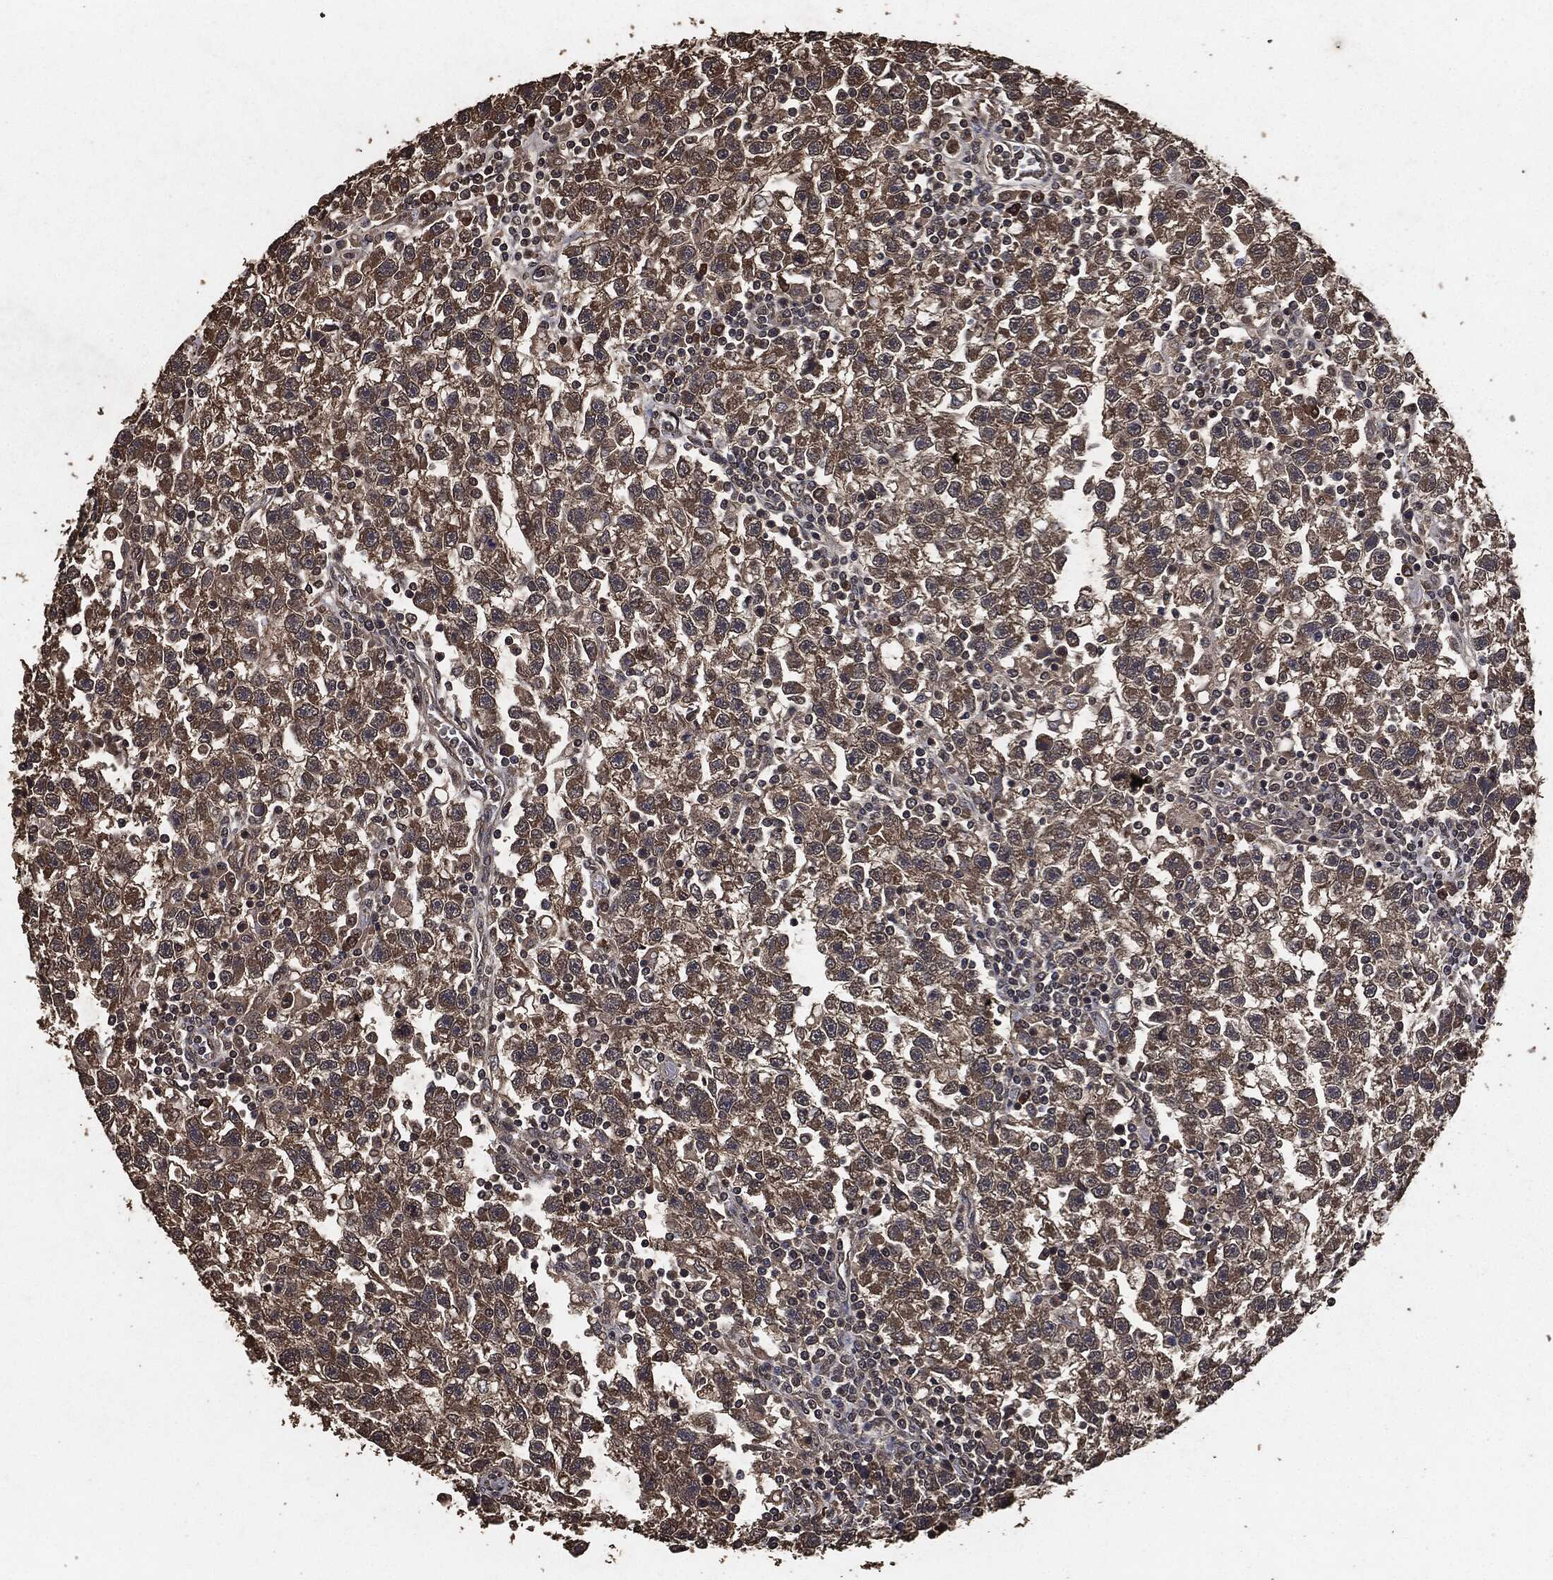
{"staining": {"intensity": "moderate", "quantity": ">75%", "location": "cytoplasmic/membranous"}, "tissue": "testis cancer", "cell_type": "Tumor cells", "image_type": "cancer", "snomed": [{"axis": "morphology", "description": "Seminoma, NOS"}, {"axis": "topography", "description": "Testis"}], "caption": "Tumor cells demonstrate moderate cytoplasmic/membranous staining in about >75% of cells in testis cancer (seminoma). The protein of interest is stained brown, and the nuclei are stained in blue (DAB IHC with brightfield microscopy, high magnification).", "gene": "AKT1S1", "patient": {"sex": "male", "age": 47}}